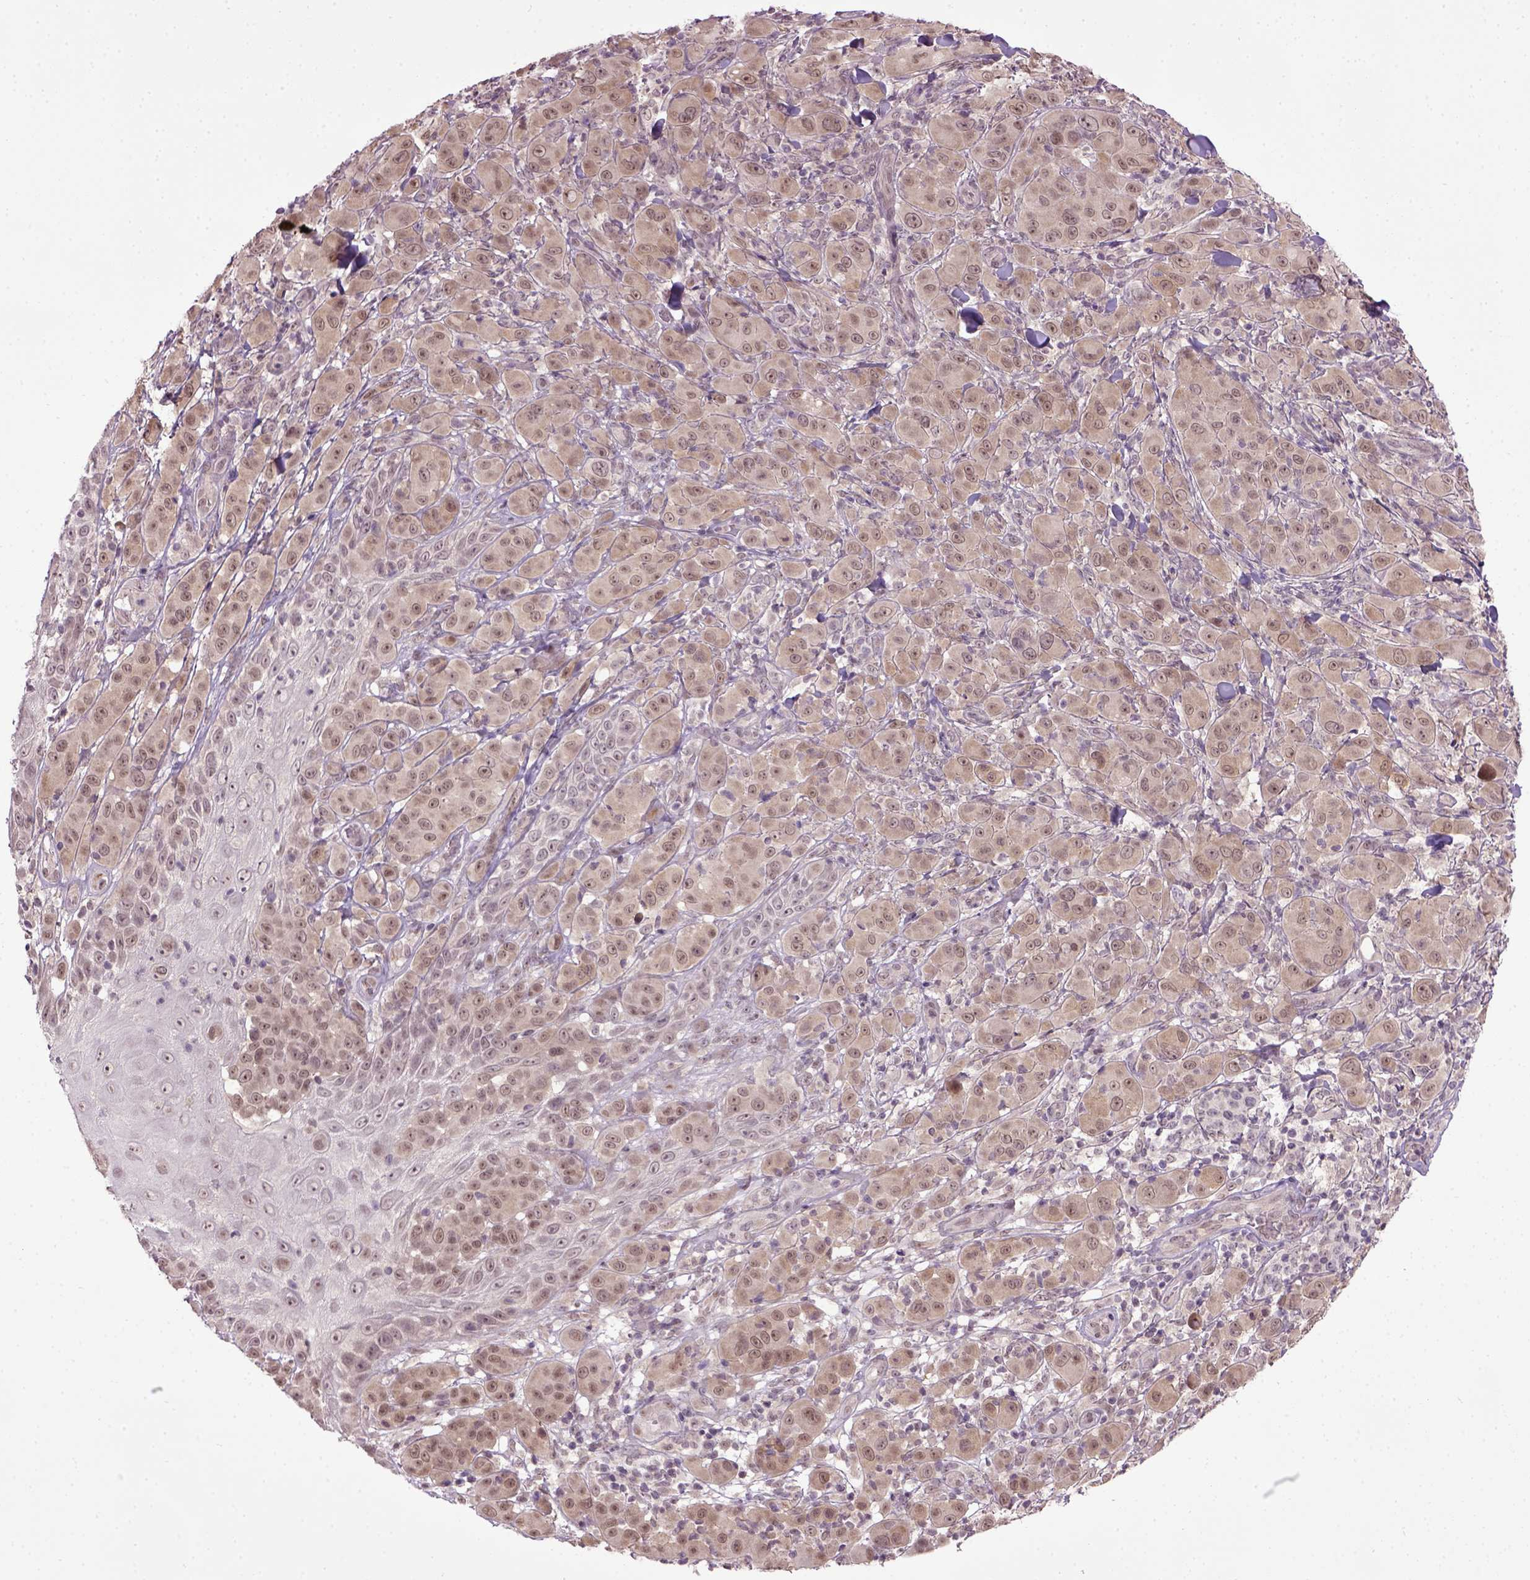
{"staining": {"intensity": "moderate", "quantity": "<25%", "location": "cytoplasmic/membranous,nuclear"}, "tissue": "melanoma", "cell_type": "Tumor cells", "image_type": "cancer", "snomed": [{"axis": "morphology", "description": "Malignant melanoma, NOS"}, {"axis": "topography", "description": "Skin"}], "caption": "This photomicrograph displays immunohistochemistry staining of human malignant melanoma, with low moderate cytoplasmic/membranous and nuclear expression in about <25% of tumor cells.", "gene": "RAB43", "patient": {"sex": "female", "age": 87}}